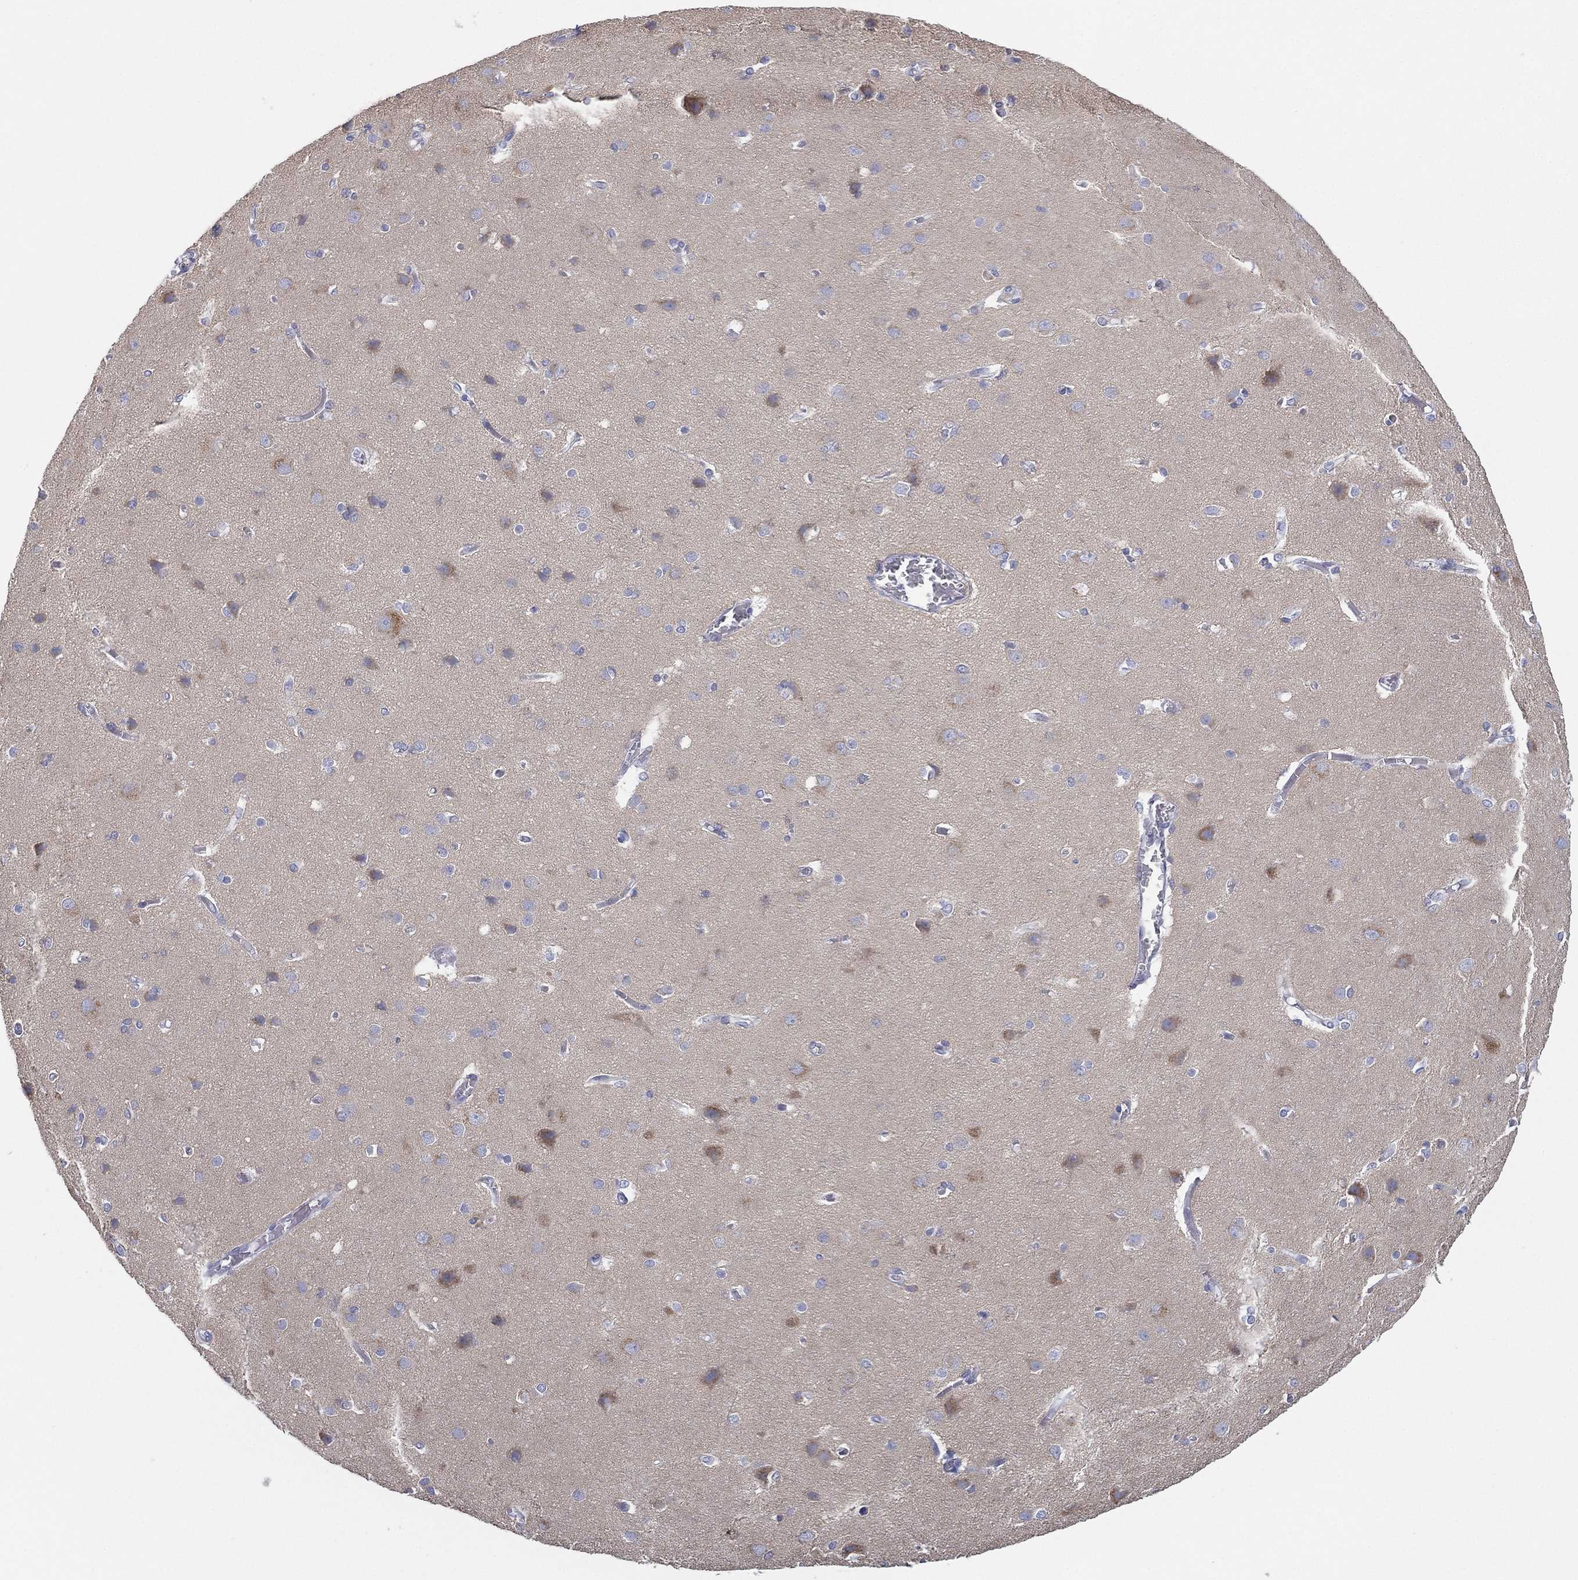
{"staining": {"intensity": "negative", "quantity": "none", "location": "none"}, "tissue": "cerebral cortex", "cell_type": "Endothelial cells", "image_type": "normal", "snomed": [{"axis": "morphology", "description": "Normal tissue, NOS"}, {"axis": "topography", "description": "Cerebral cortex"}], "caption": "This is an immunohistochemistry (IHC) micrograph of benign cerebral cortex. There is no expression in endothelial cells.", "gene": "CYP2D6", "patient": {"sex": "male", "age": 37}}